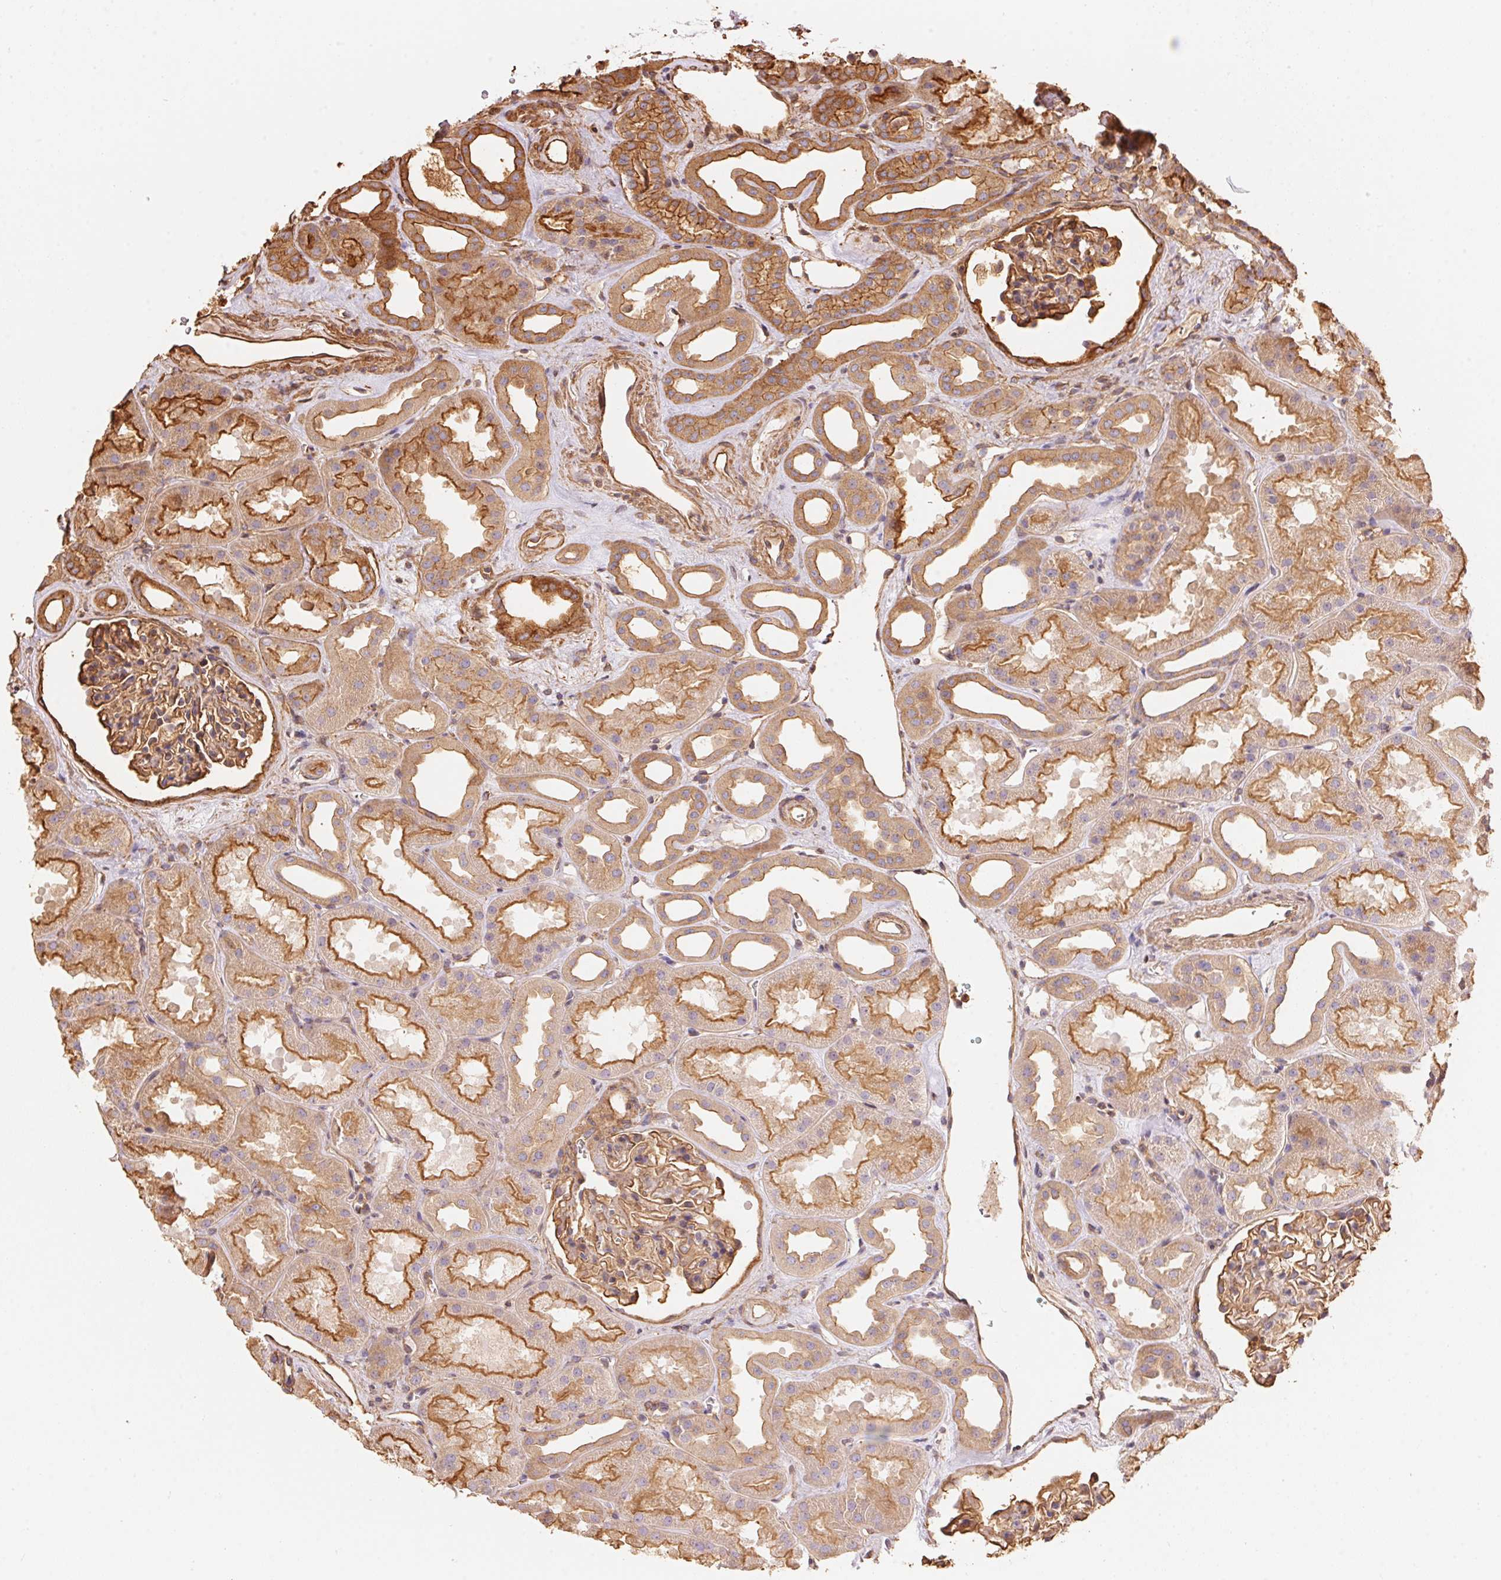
{"staining": {"intensity": "moderate", "quantity": ">75%", "location": "cytoplasmic/membranous"}, "tissue": "kidney", "cell_type": "Cells in glomeruli", "image_type": "normal", "snomed": [{"axis": "morphology", "description": "Normal tissue, NOS"}, {"axis": "topography", "description": "Kidney"}], "caption": "Protein expression analysis of benign kidney reveals moderate cytoplasmic/membranous positivity in approximately >75% of cells in glomeruli.", "gene": "FRAS1", "patient": {"sex": "male", "age": 61}}